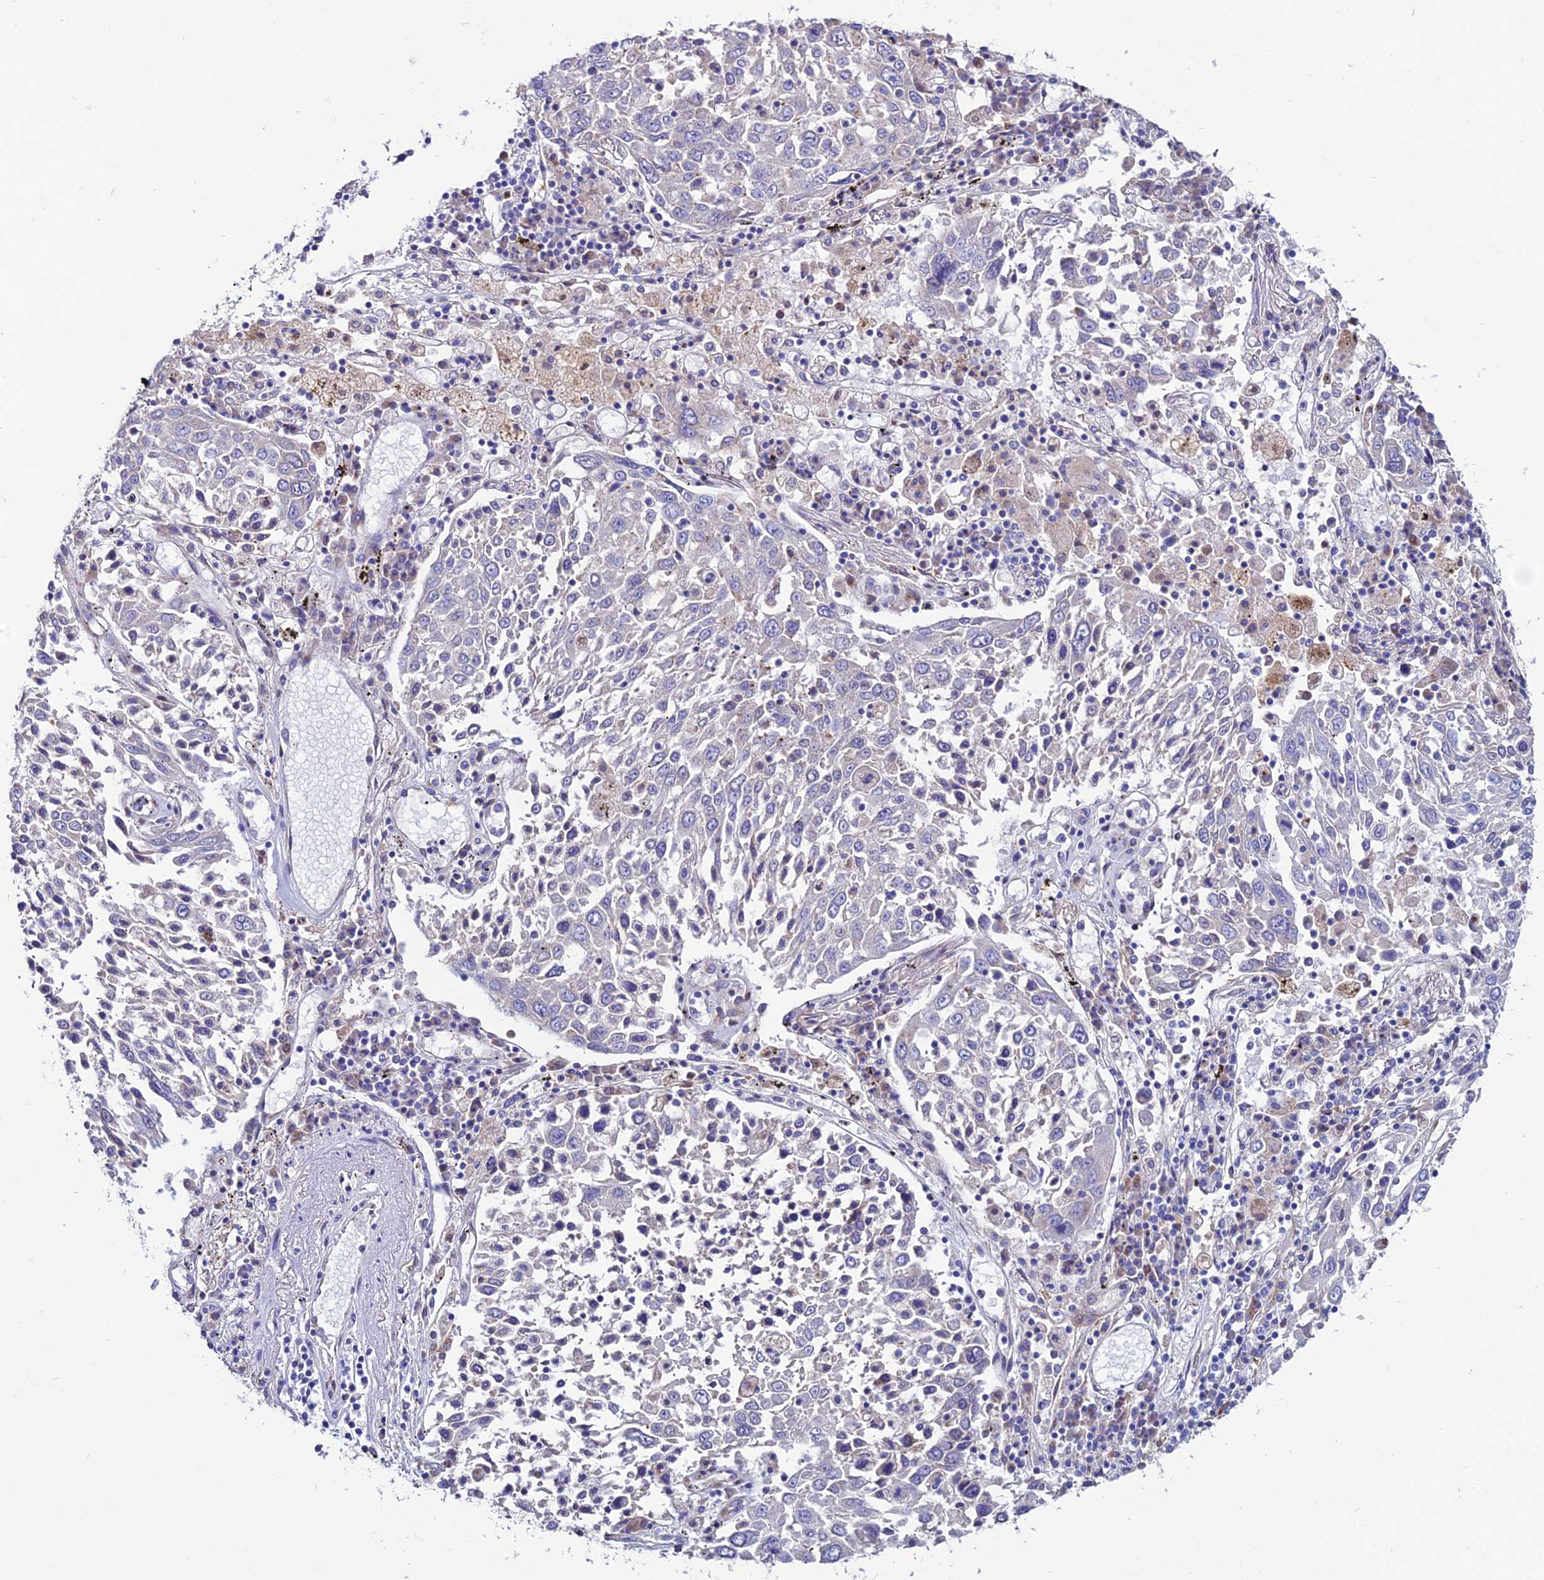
{"staining": {"intensity": "negative", "quantity": "none", "location": "none"}, "tissue": "lung cancer", "cell_type": "Tumor cells", "image_type": "cancer", "snomed": [{"axis": "morphology", "description": "Squamous cell carcinoma, NOS"}, {"axis": "topography", "description": "Lung"}], "caption": "Immunohistochemistry of lung cancer (squamous cell carcinoma) demonstrates no positivity in tumor cells.", "gene": "OR51Q1", "patient": {"sex": "male", "age": 65}}